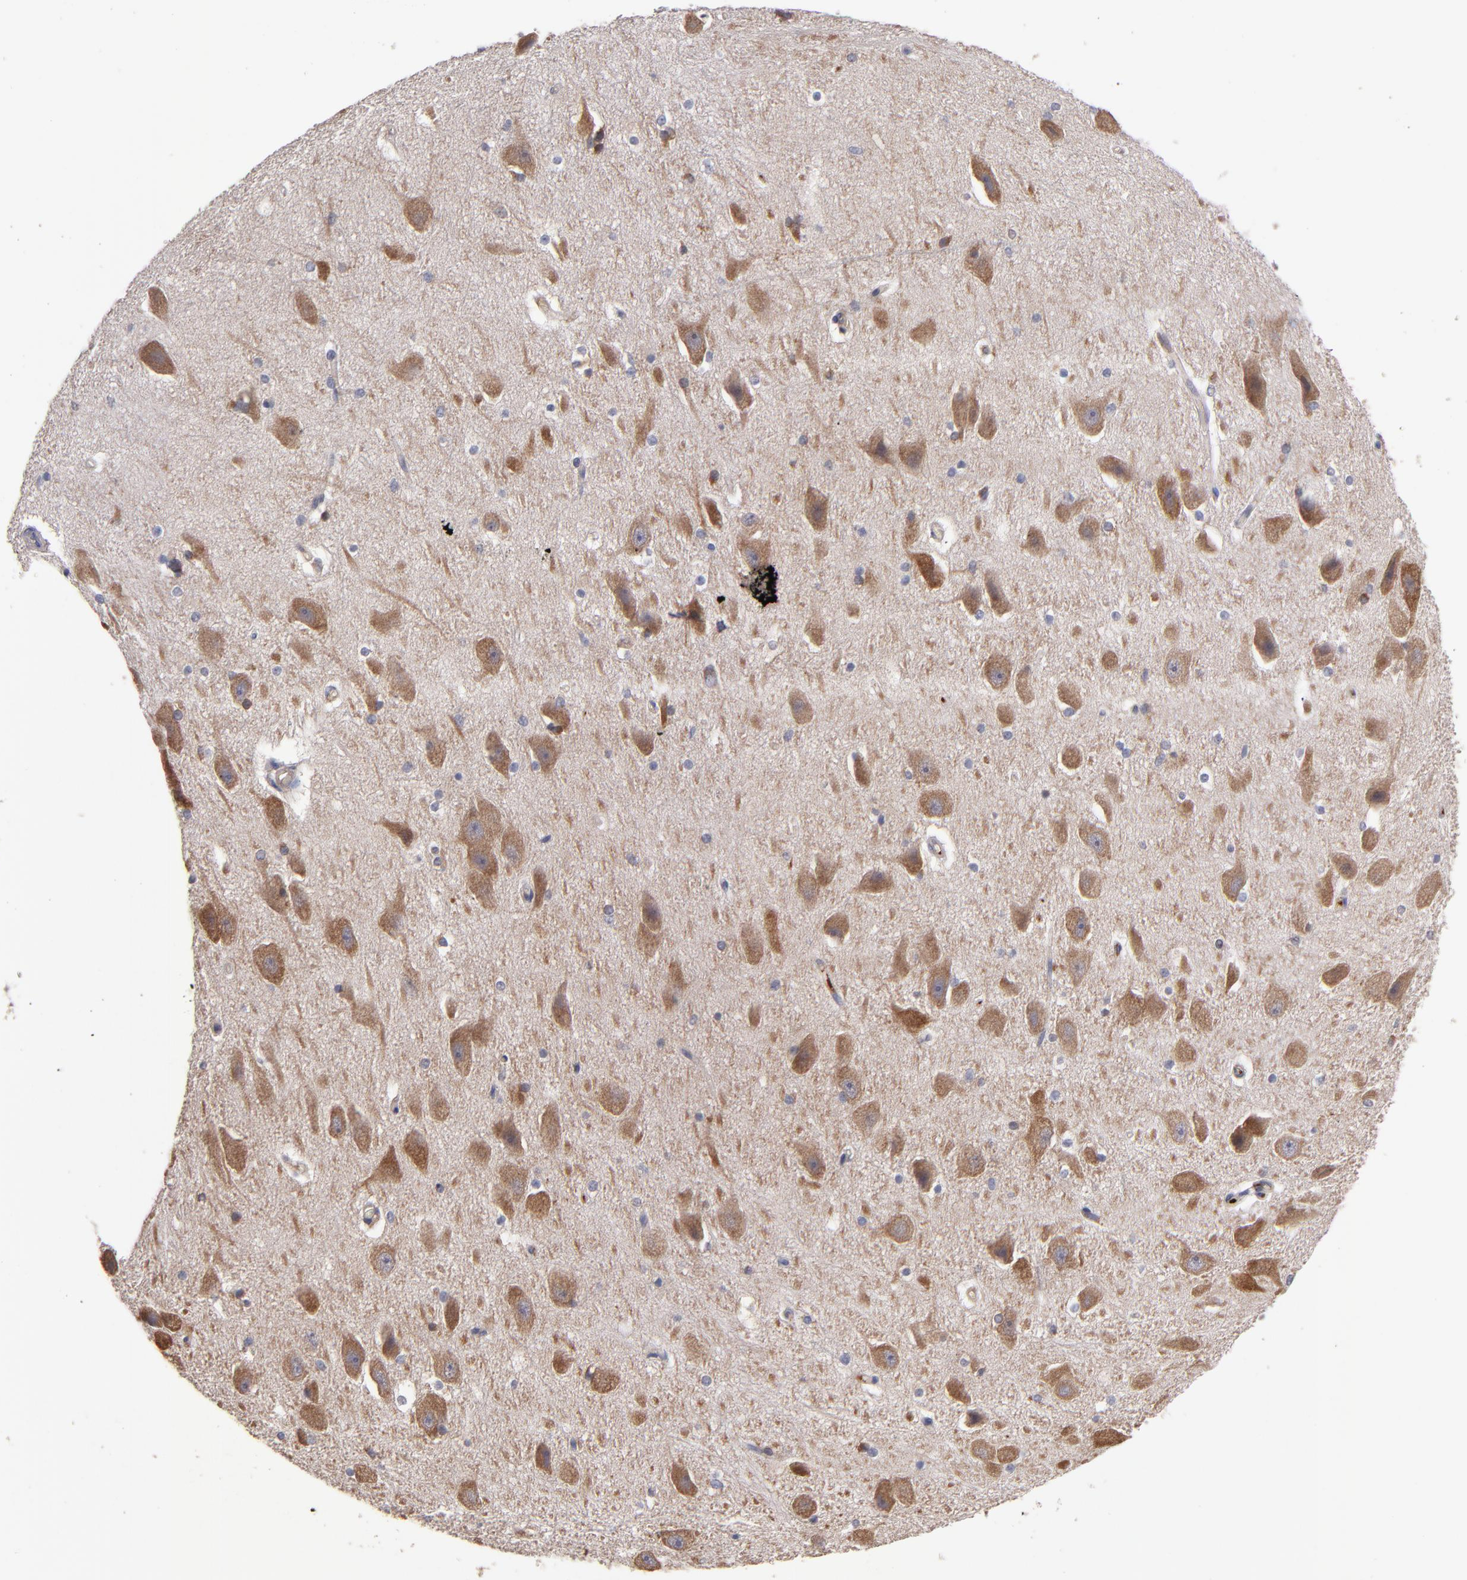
{"staining": {"intensity": "weak", "quantity": "25%-75%", "location": "cytoplasmic/membranous"}, "tissue": "hippocampus", "cell_type": "Glial cells", "image_type": "normal", "snomed": [{"axis": "morphology", "description": "Normal tissue, NOS"}, {"axis": "topography", "description": "Hippocampus"}], "caption": "Glial cells exhibit low levels of weak cytoplasmic/membranous staining in approximately 25%-75% of cells in unremarkable hippocampus.", "gene": "DACT1", "patient": {"sex": "female", "age": 19}}